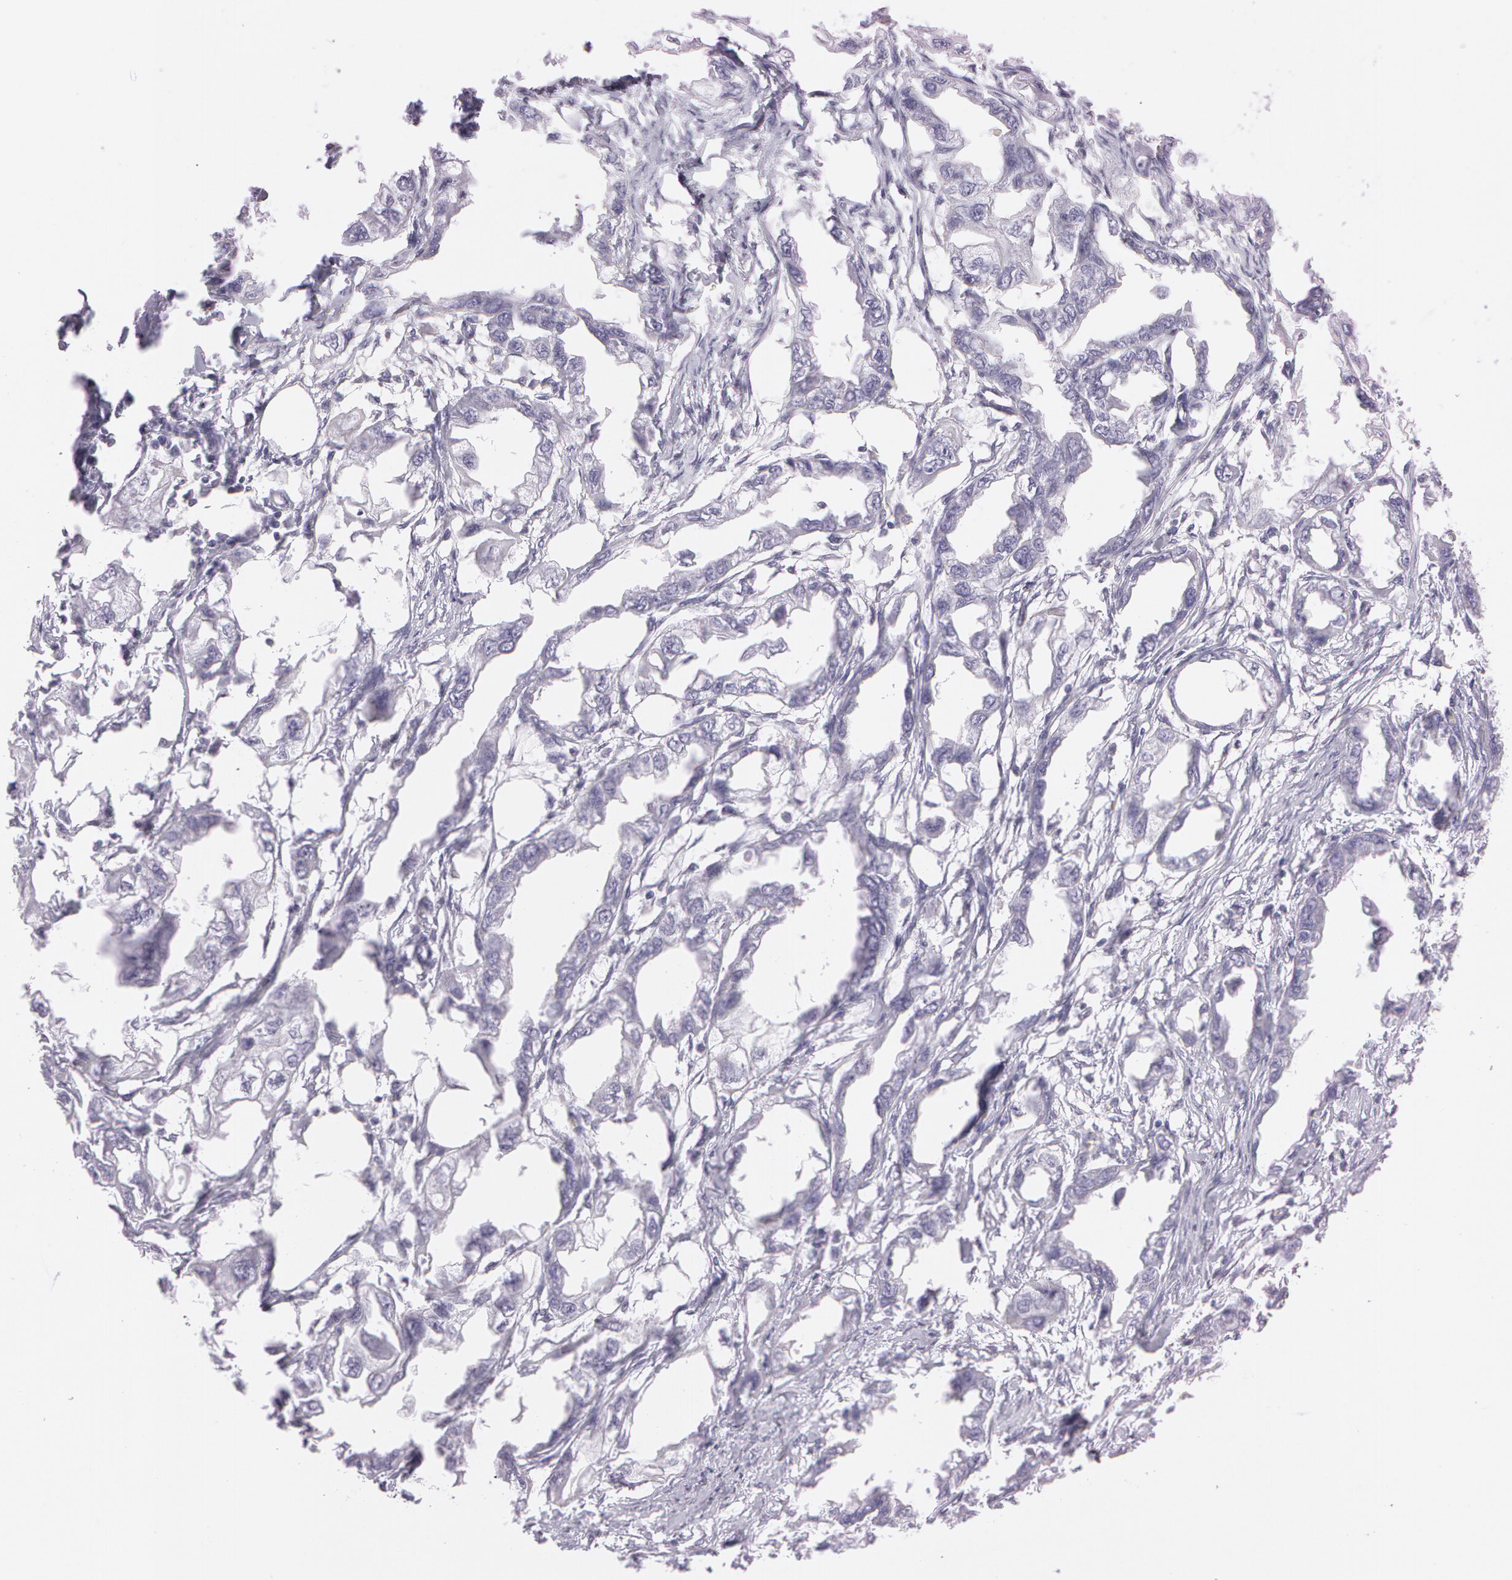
{"staining": {"intensity": "negative", "quantity": "none", "location": "none"}, "tissue": "endometrial cancer", "cell_type": "Tumor cells", "image_type": "cancer", "snomed": [{"axis": "morphology", "description": "Adenocarcinoma, NOS"}, {"axis": "topography", "description": "Endometrium"}], "caption": "An immunohistochemistry photomicrograph of endometrial cancer (adenocarcinoma) is shown. There is no staining in tumor cells of endometrial cancer (adenocarcinoma). (DAB (3,3'-diaminobenzidine) IHC visualized using brightfield microscopy, high magnification).", "gene": "OTC", "patient": {"sex": "female", "age": 67}}